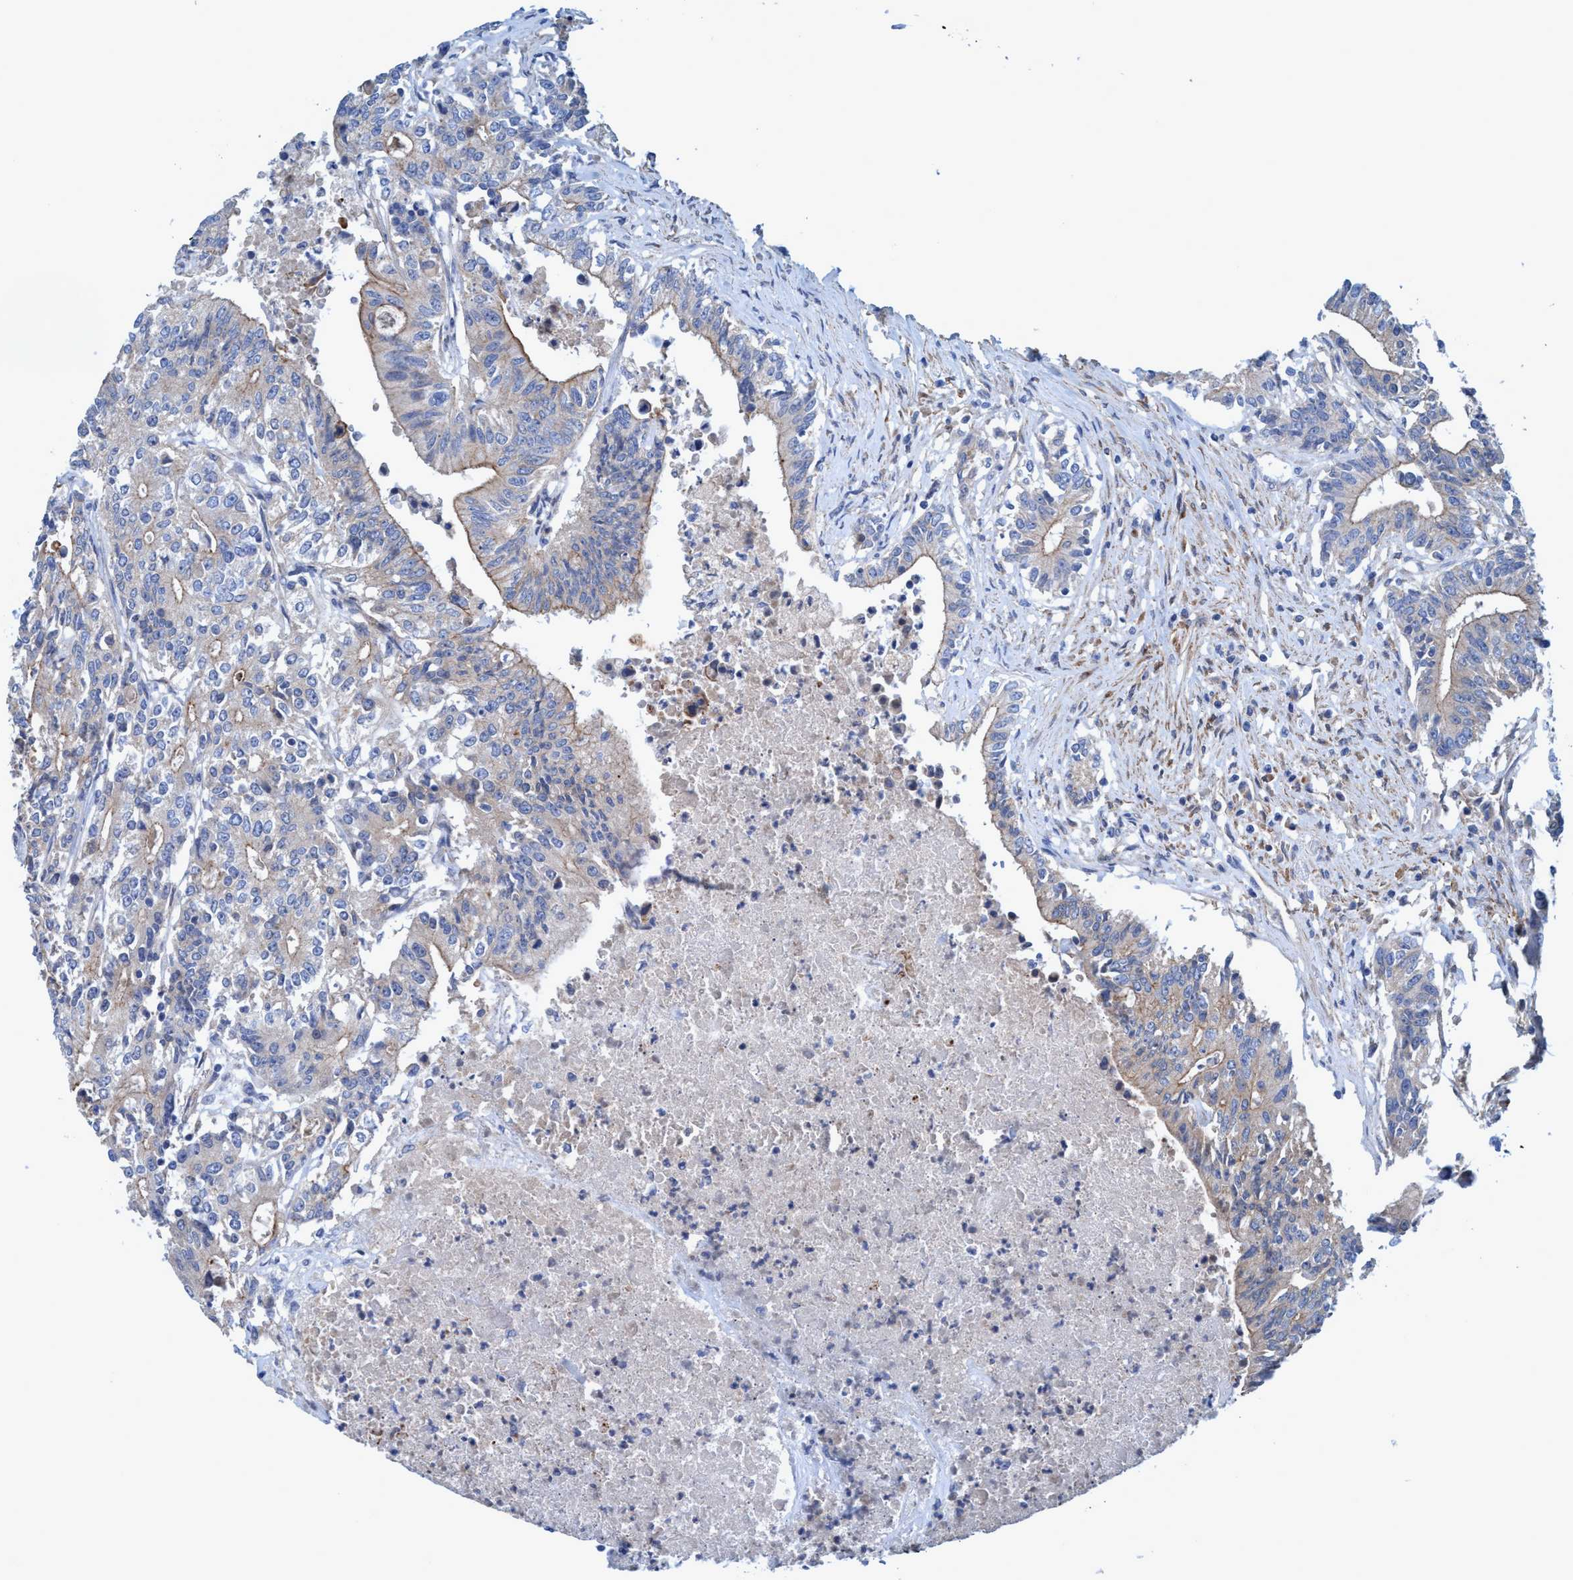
{"staining": {"intensity": "moderate", "quantity": "25%-75%", "location": "cytoplasmic/membranous"}, "tissue": "colorectal cancer", "cell_type": "Tumor cells", "image_type": "cancer", "snomed": [{"axis": "morphology", "description": "Adenocarcinoma, NOS"}, {"axis": "topography", "description": "Colon"}], "caption": "Human colorectal cancer stained with a protein marker exhibits moderate staining in tumor cells.", "gene": "GULP1", "patient": {"sex": "female", "age": 77}}